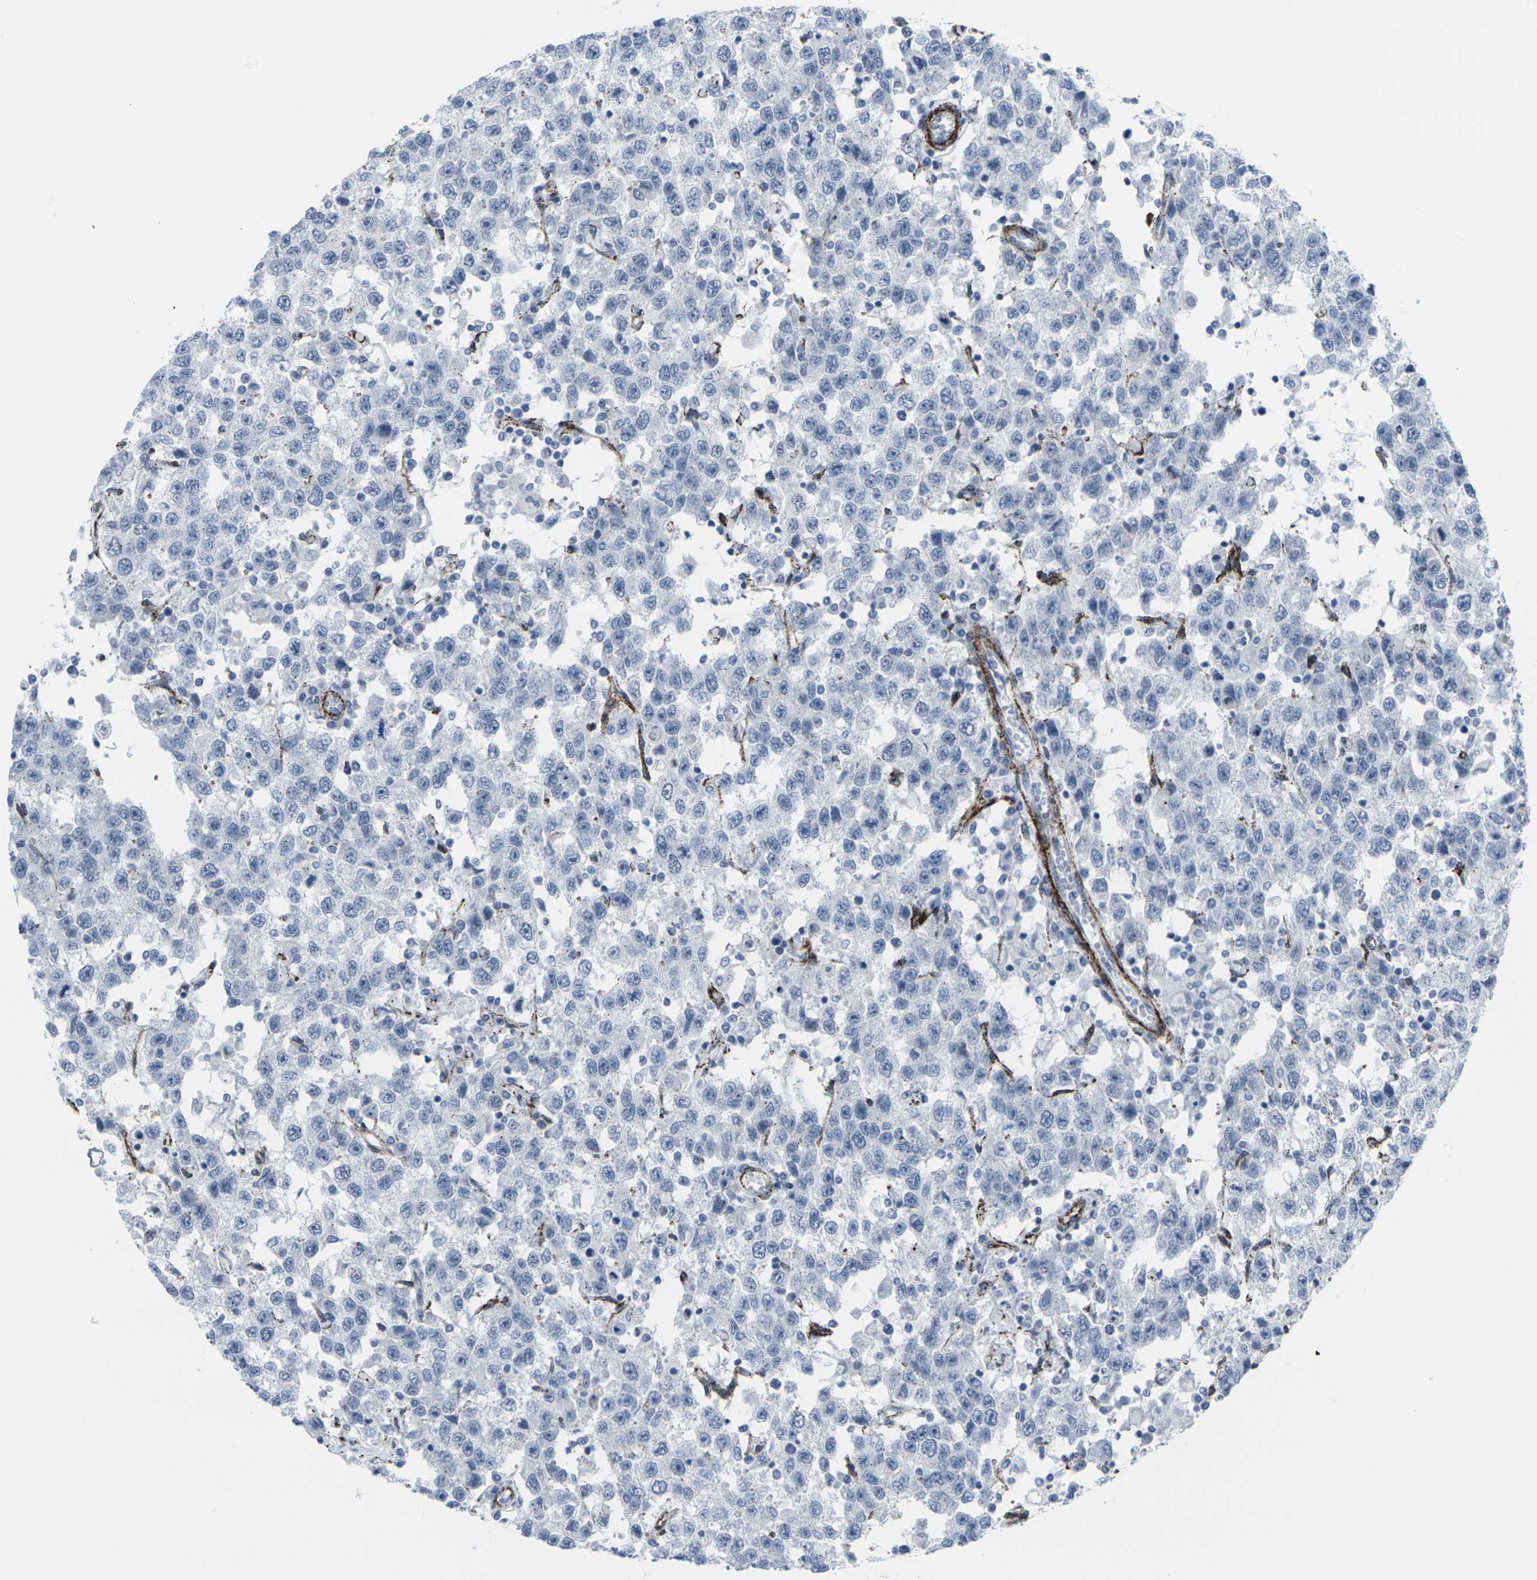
{"staining": {"intensity": "negative", "quantity": "none", "location": "none"}, "tissue": "testis cancer", "cell_type": "Tumor cells", "image_type": "cancer", "snomed": [{"axis": "morphology", "description": "Seminoma, NOS"}, {"axis": "topography", "description": "Testis"}], "caption": "The immunohistochemistry photomicrograph has no significant positivity in tumor cells of testis cancer (seminoma) tissue.", "gene": "CDH11", "patient": {"sex": "male", "age": 41}}